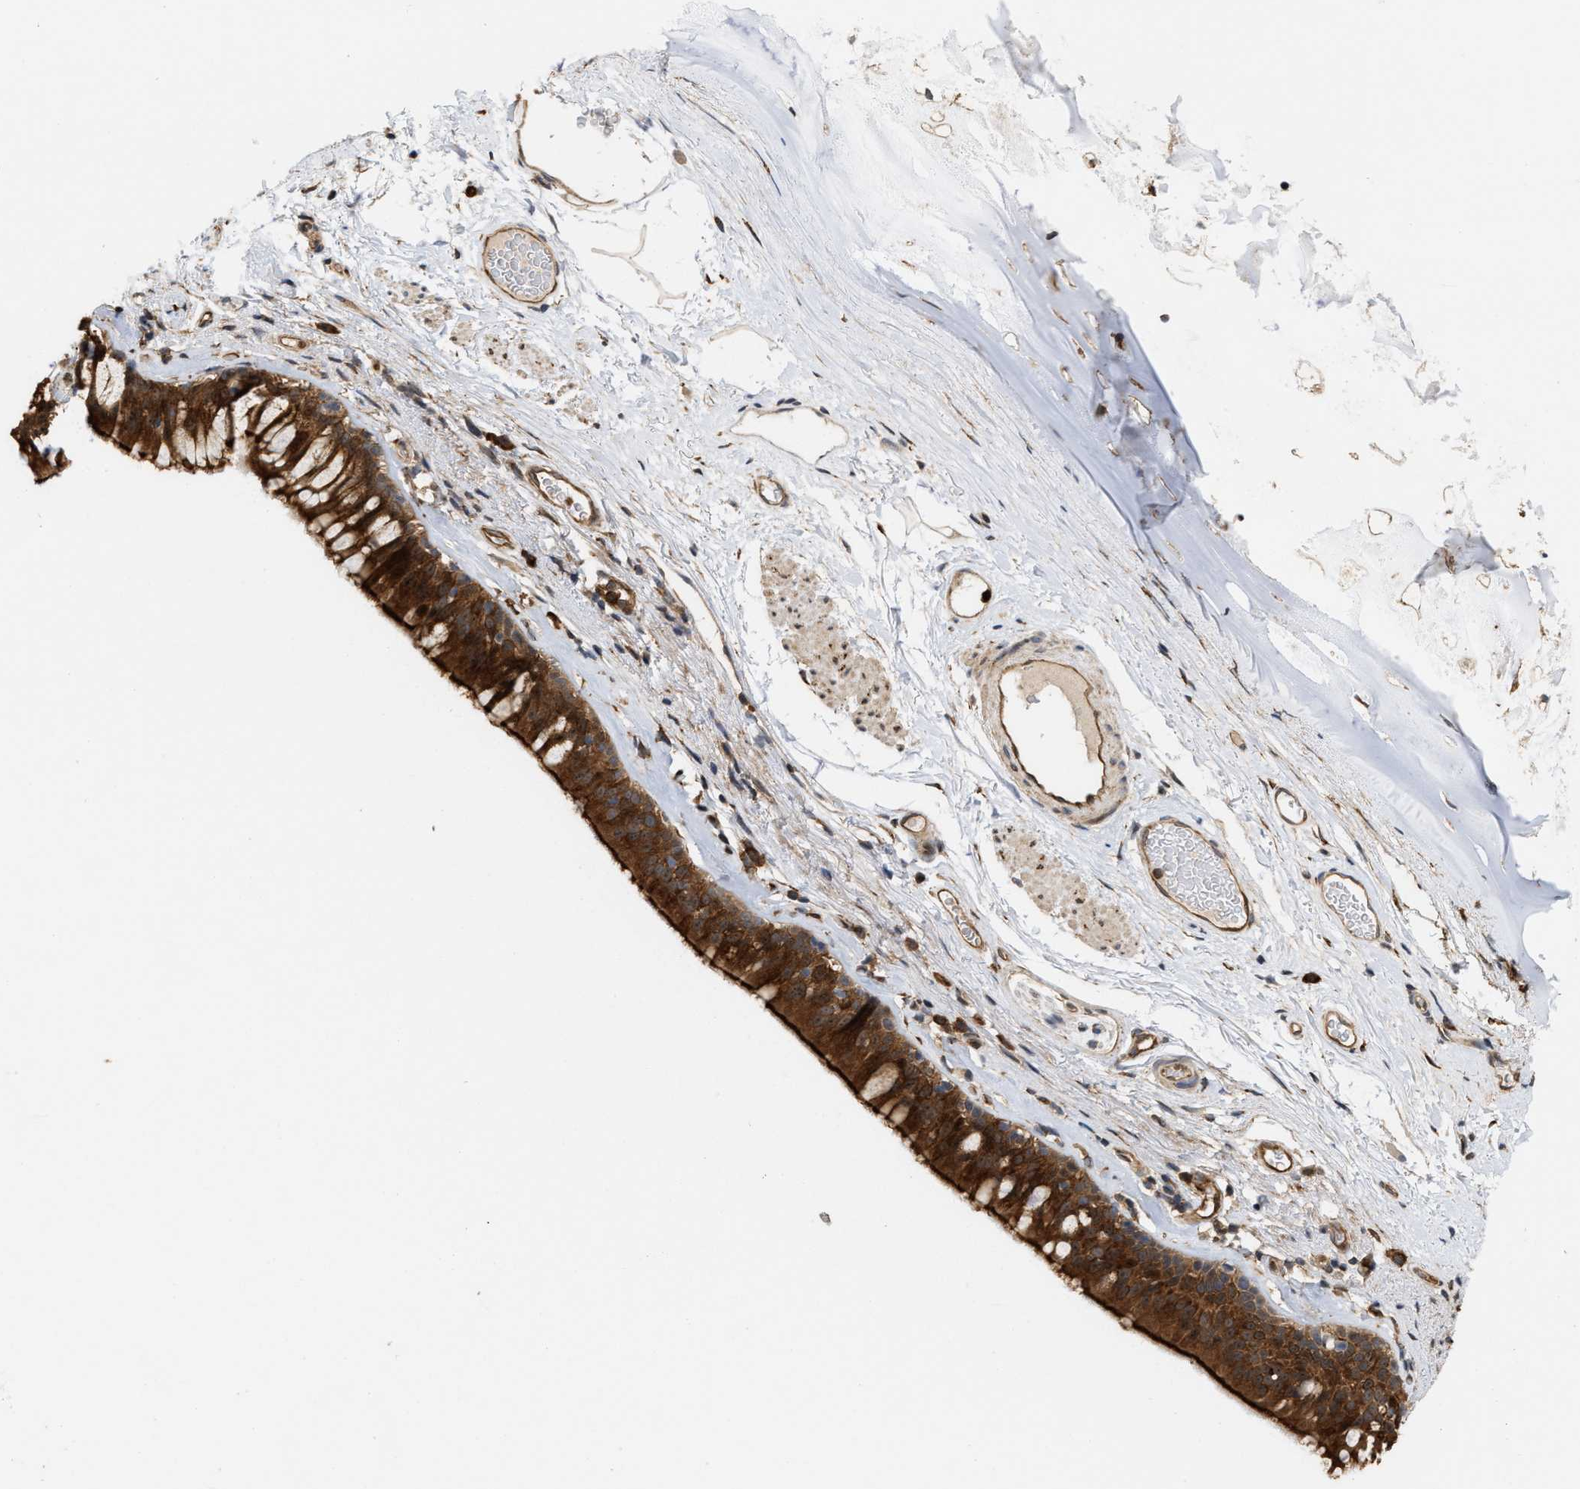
{"staining": {"intensity": "strong", "quantity": ">75%", "location": "cytoplasmic/membranous"}, "tissue": "bronchus", "cell_type": "Respiratory epithelial cells", "image_type": "normal", "snomed": [{"axis": "morphology", "description": "Normal tissue, NOS"}, {"axis": "topography", "description": "Cartilage tissue"}, {"axis": "topography", "description": "Bronchus"}], "caption": "Immunohistochemical staining of unremarkable human bronchus demonstrates >75% levels of strong cytoplasmic/membranous protein expression in approximately >75% of respiratory epithelial cells.", "gene": "IQCE", "patient": {"sex": "female", "age": 53}}